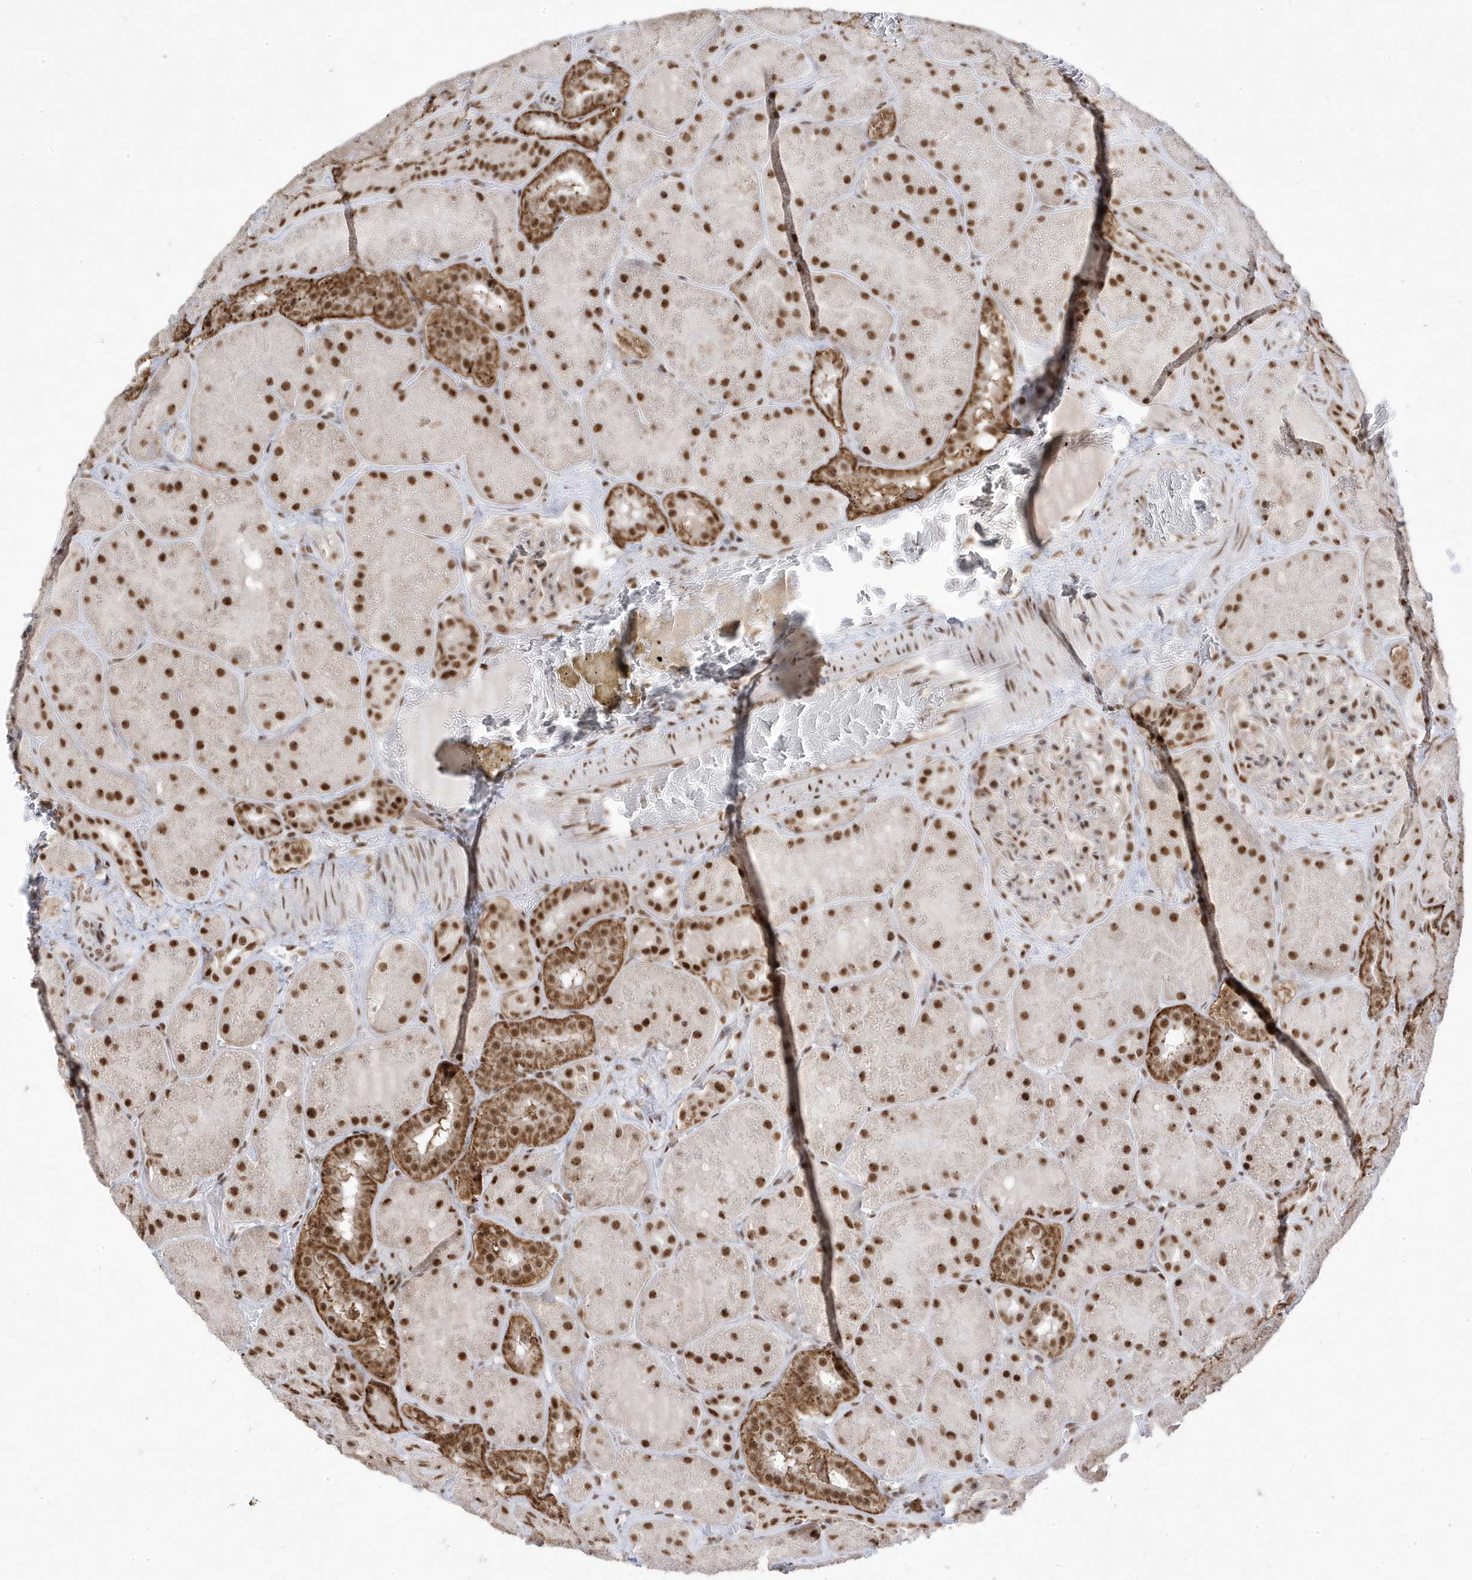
{"staining": {"intensity": "moderate", "quantity": "25%-75%", "location": "nuclear"}, "tissue": "kidney", "cell_type": "Cells in glomeruli", "image_type": "normal", "snomed": [{"axis": "morphology", "description": "Normal tissue, NOS"}, {"axis": "topography", "description": "Kidney"}], "caption": "IHC of normal human kidney shows medium levels of moderate nuclear staining in about 25%-75% of cells in glomeruli.", "gene": "MTREX", "patient": {"sex": "male", "age": 28}}